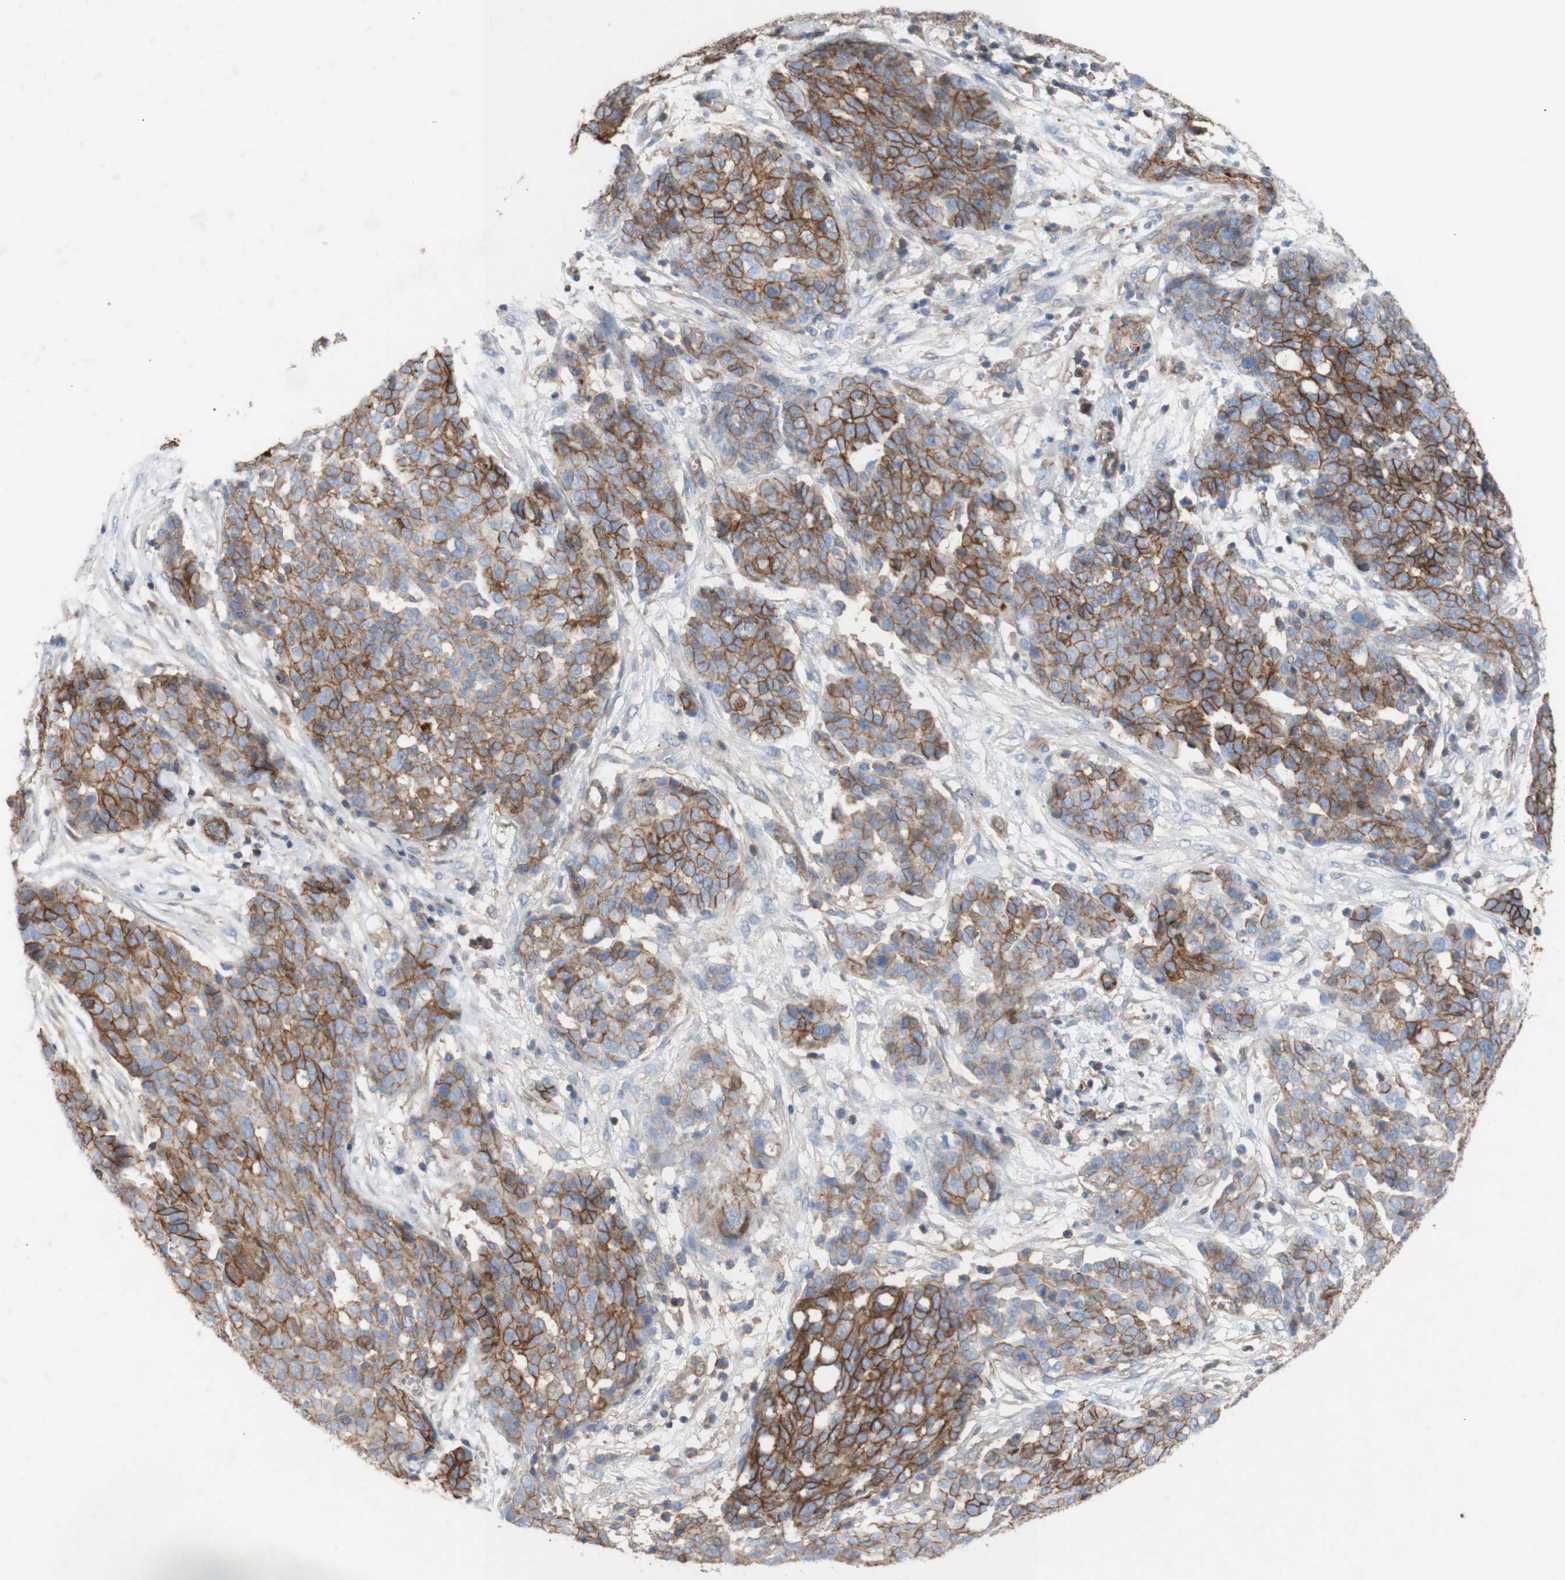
{"staining": {"intensity": "strong", "quantity": "25%-75%", "location": "cytoplasmic/membranous"}, "tissue": "ovarian cancer", "cell_type": "Tumor cells", "image_type": "cancer", "snomed": [{"axis": "morphology", "description": "Cystadenocarcinoma, serous, NOS"}, {"axis": "topography", "description": "Soft tissue"}, {"axis": "topography", "description": "Ovary"}], "caption": "A high amount of strong cytoplasmic/membranous positivity is identified in approximately 25%-75% of tumor cells in ovarian cancer (serous cystadenocarcinoma) tissue.", "gene": "ATP2A3", "patient": {"sex": "female", "age": 57}}